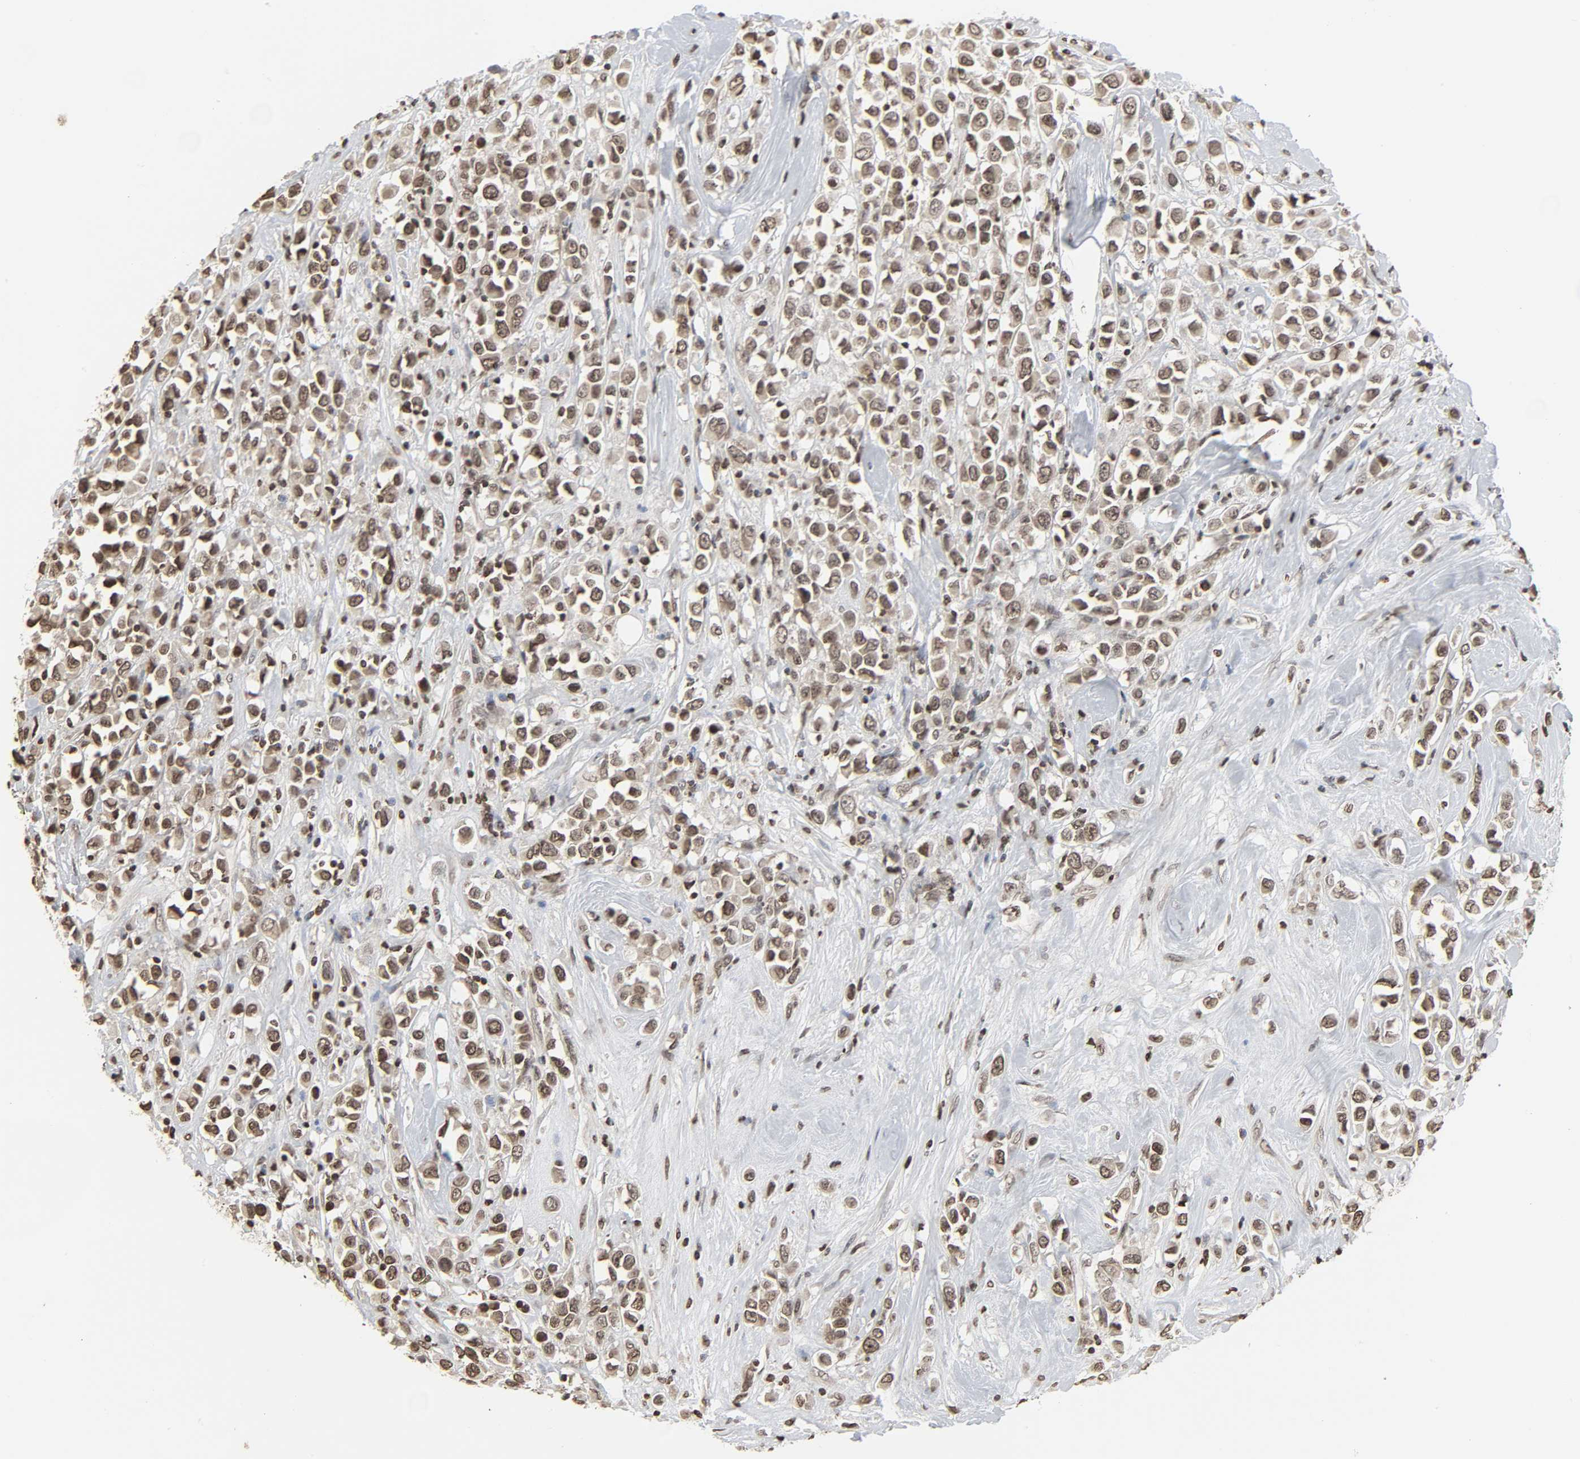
{"staining": {"intensity": "moderate", "quantity": ">75%", "location": "nuclear"}, "tissue": "breast cancer", "cell_type": "Tumor cells", "image_type": "cancer", "snomed": [{"axis": "morphology", "description": "Duct carcinoma"}, {"axis": "topography", "description": "Breast"}], "caption": "The photomicrograph demonstrates staining of breast cancer (infiltrating ductal carcinoma), revealing moderate nuclear protein positivity (brown color) within tumor cells. Nuclei are stained in blue.", "gene": "ELAVL1", "patient": {"sex": "female", "age": 61}}